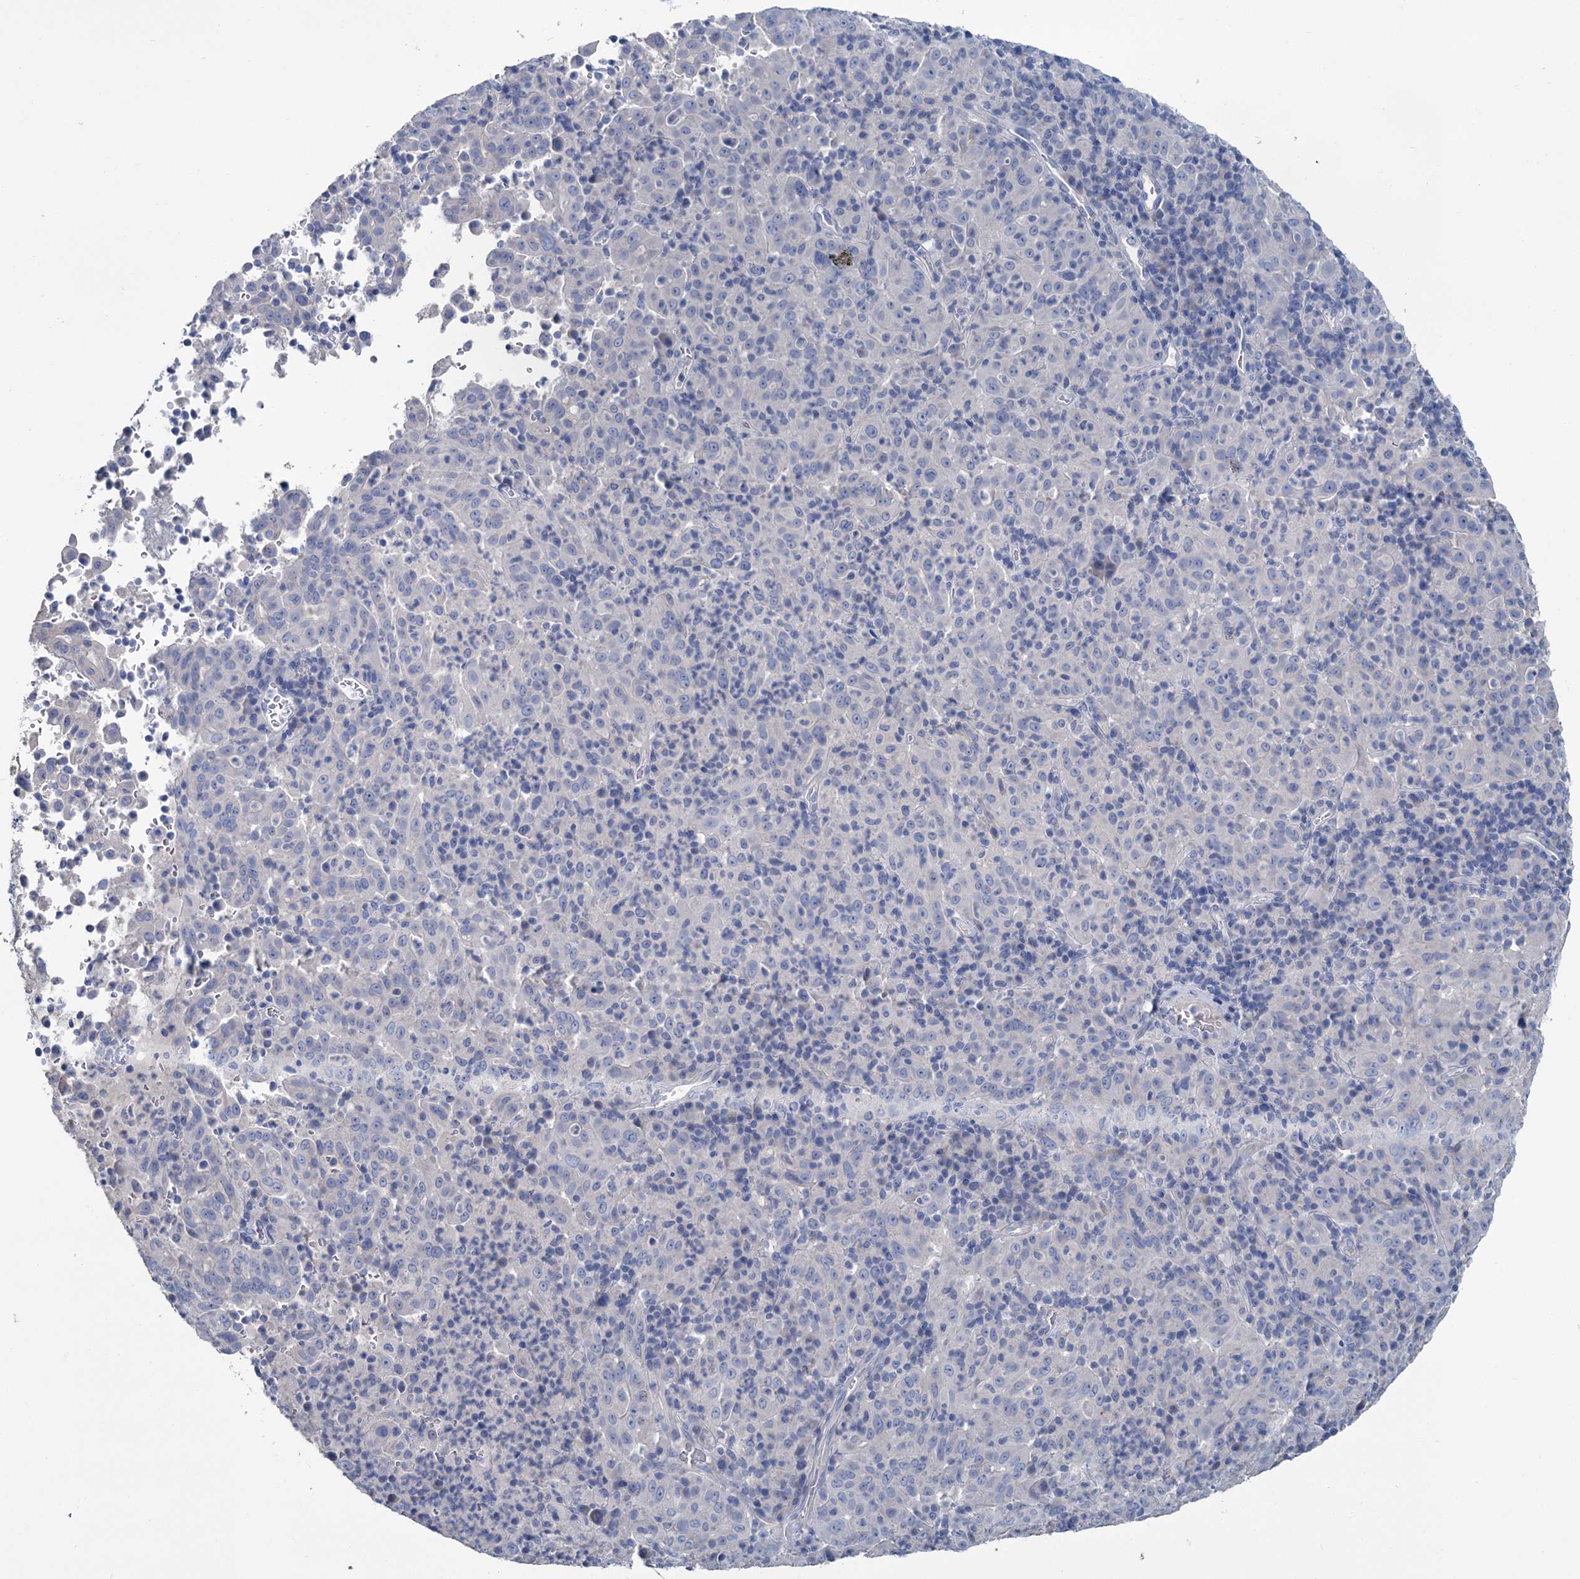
{"staining": {"intensity": "negative", "quantity": "none", "location": "none"}, "tissue": "pancreatic cancer", "cell_type": "Tumor cells", "image_type": "cancer", "snomed": [{"axis": "morphology", "description": "Adenocarcinoma, NOS"}, {"axis": "topography", "description": "Pancreas"}], "caption": "Immunohistochemistry (IHC) micrograph of neoplastic tissue: adenocarcinoma (pancreatic) stained with DAB shows no significant protein positivity in tumor cells. (Brightfield microscopy of DAB (3,3'-diaminobenzidine) IHC at high magnification).", "gene": "SNCB", "patient": {"sex": "male", "age": 63}}